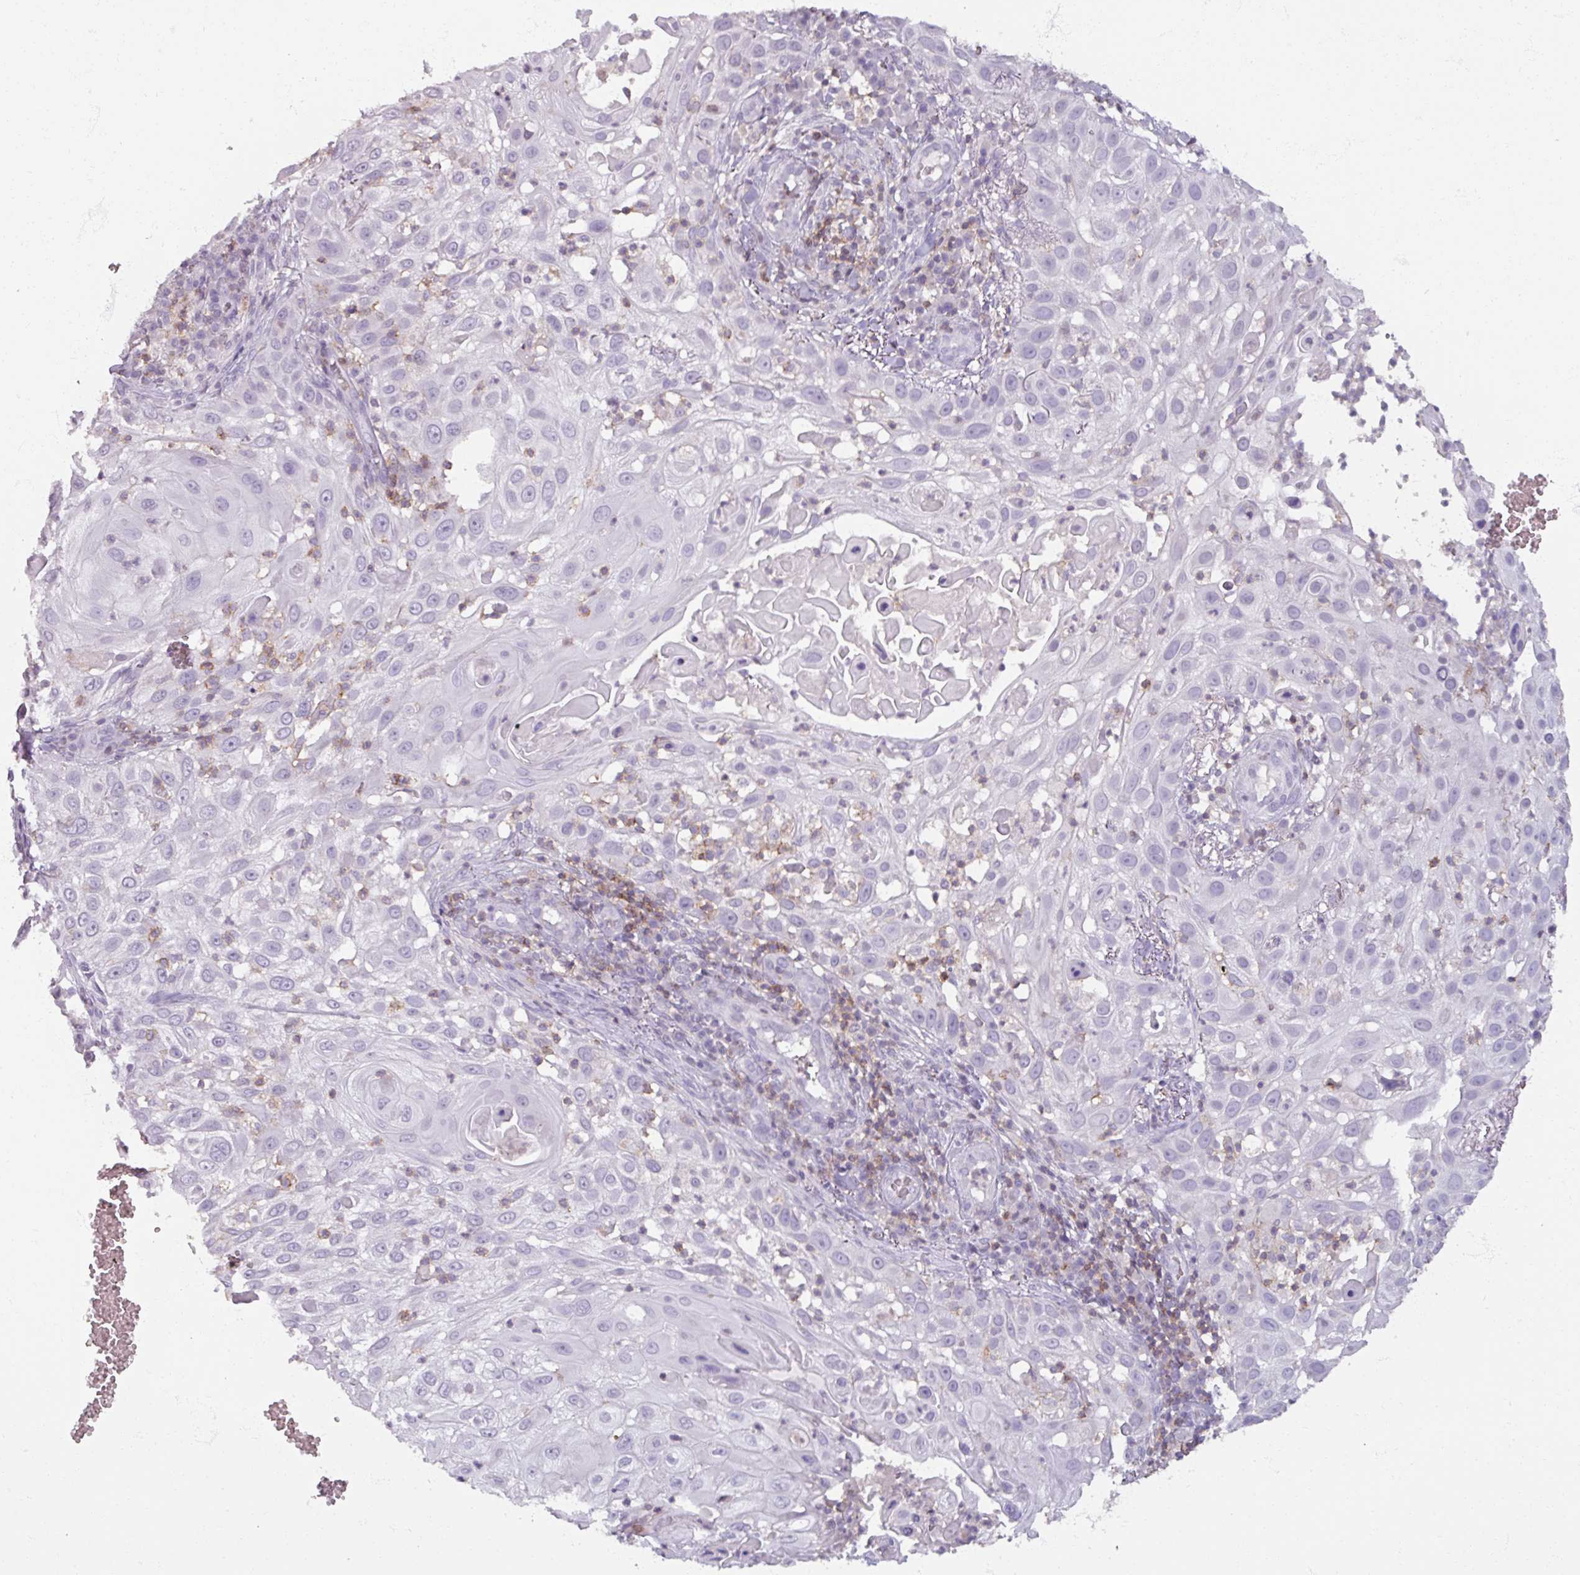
{"staining": {"intensity": "negative", "quantity": "none", "location": "none"}, "tissue": "skin cancer", "cell_type": "Tumor cells", "image_type": "cancer", "snomed": [{"axis": "morphology", "description": "Squamous cell carcinoma, NOS"}, {"axis": "topography", "description": "Skin"}], "caption": "There is no significant staining in tumor cells of skin cancer (squamous cell carcinoma).", "gene": "PTPRC", "patient": {"sex": "female", "age": 44}}